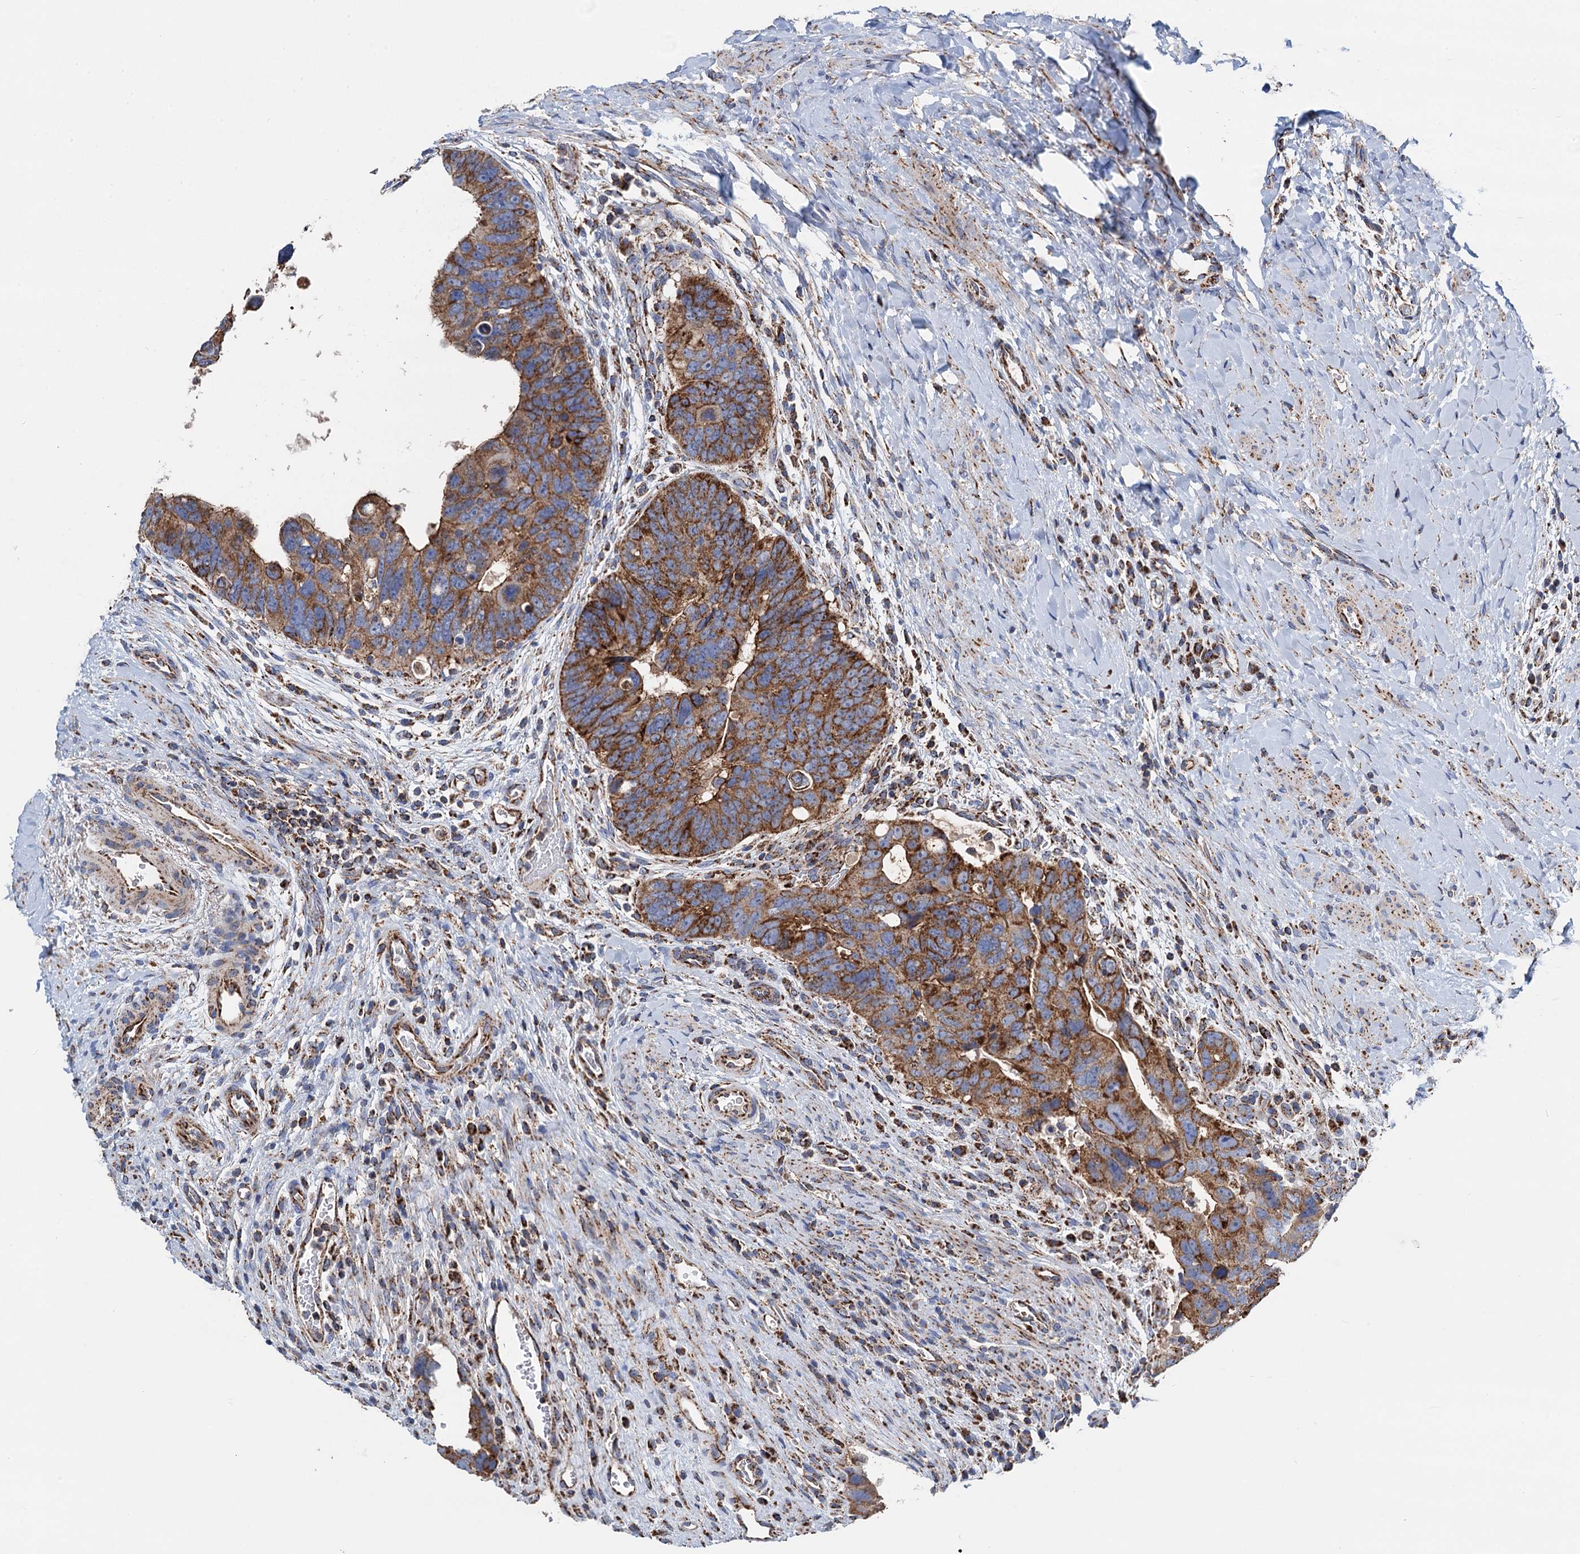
{"staining": {"intensity": "strong", "quantity": ">75%", "location": "cytoplasmic/membranous"}, "tissue": "colorectal cancer", "cell_type": "Tumor cells", "image_type": "cancer", "snomed": [{"axis": "morphology", "description": "Adenocarcinoma, NOS"}, {"axis": "topography", "description": "Rectum"}], "caption": "This is an image of IHC staining of adenocarcinoma (colorectal), which shows strong expression in the cytoplasmic/membranous of tumor cells.", "gene": "DGLUCY", "patient": {"sex": "male", "age": 59}}